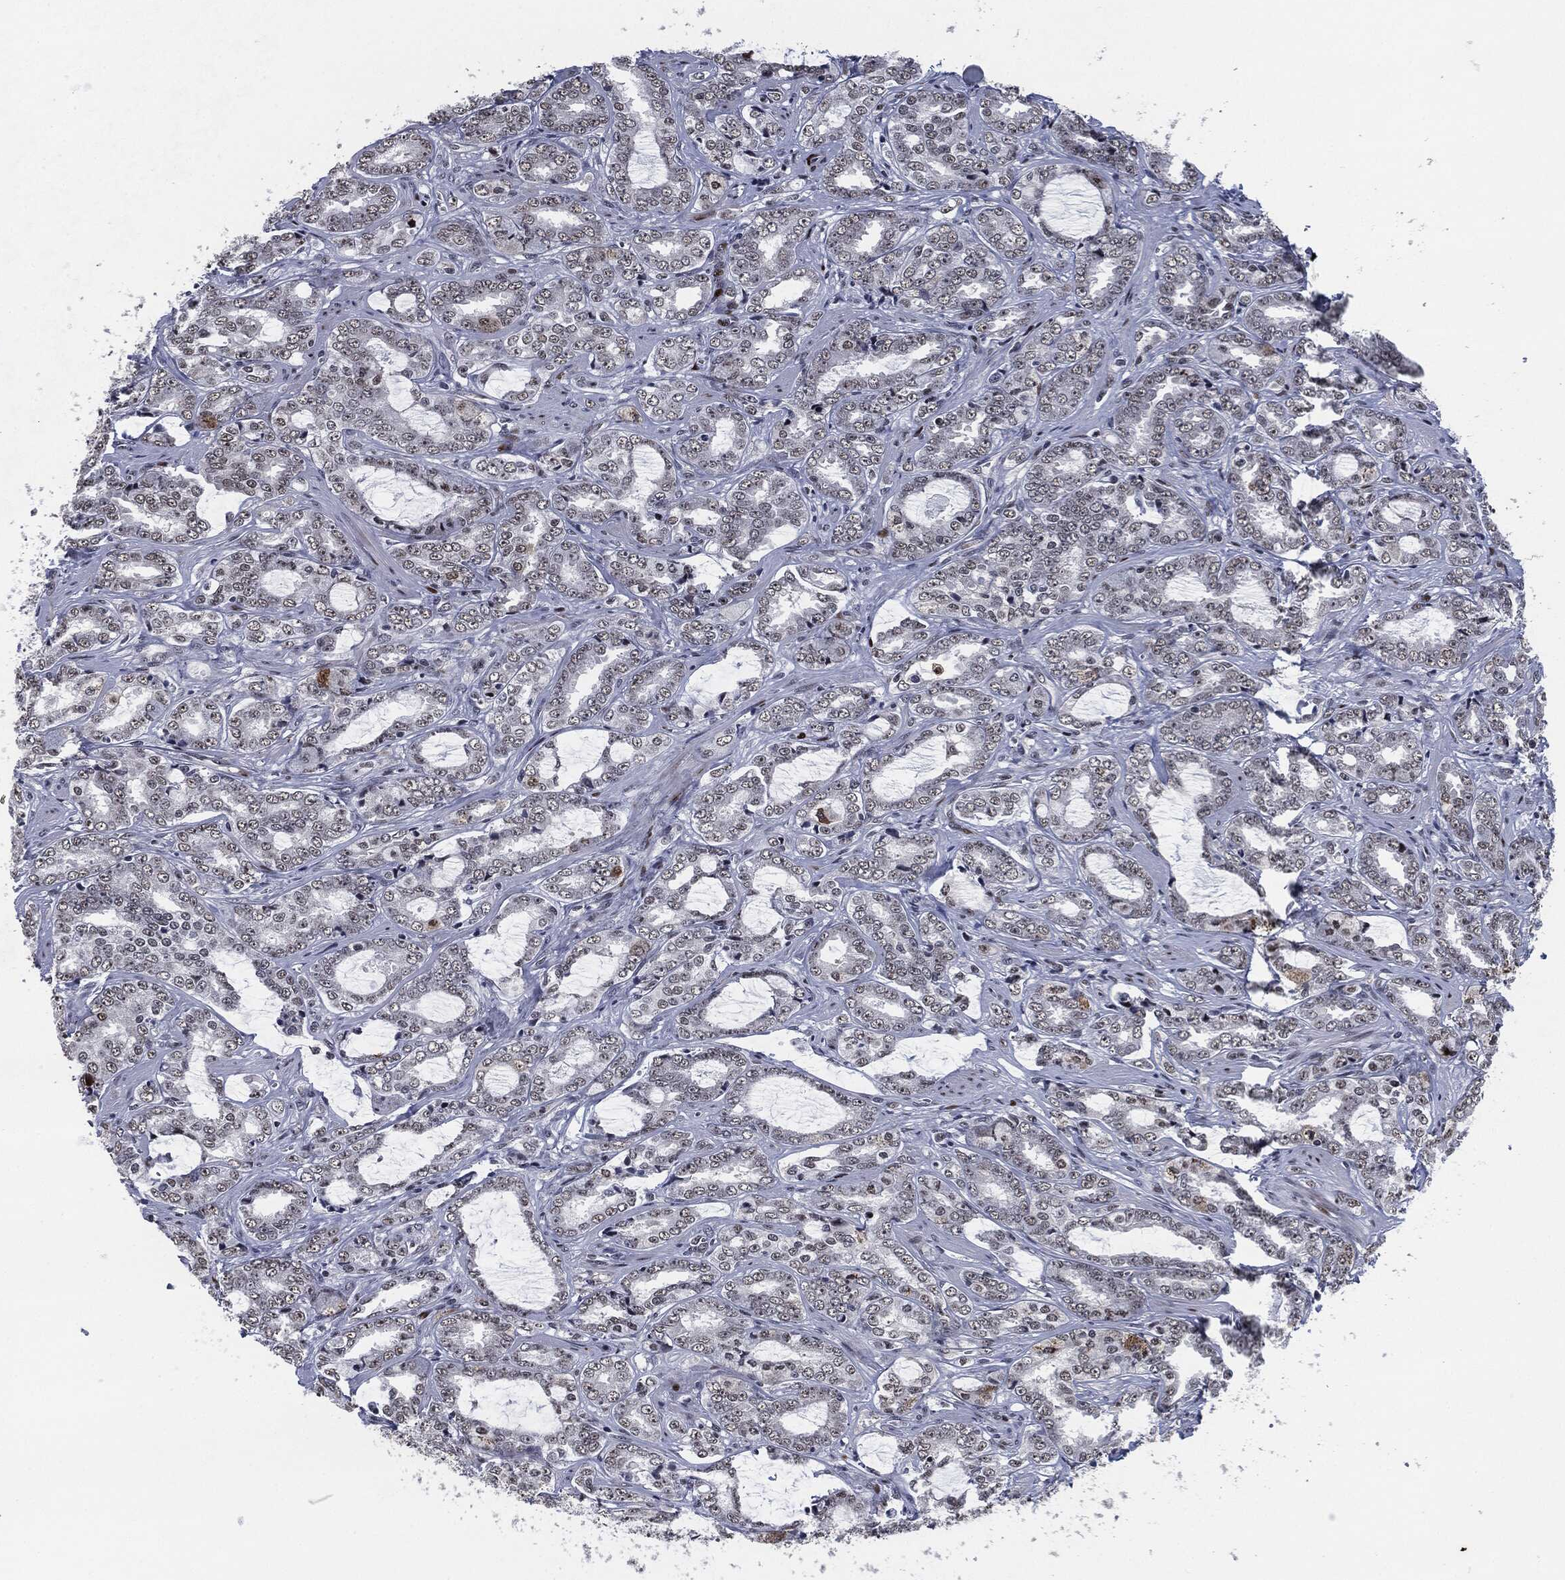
{"staining": {"intensity": "moderate", "quantity": "<25%", "location": "nuclear"}, "tissue": "prostate cancer", "cell_type": "Tumor cells", "image_type": "cancer", "snomed": [{"axis": "morphology", "description": "Adenocarcinoma, Medium grade"}, {"axis": "topography", "description": "Prostate"}], "caption": "Protein positivity by immunohistochemistry (IHC) exhibits moderate nuclear staining in approximately <25% of tumor cells in adenocarcinoma (medium-grade) (prostate).", "gene": "AKT2", "patient": {"sex": "male", "age": 71}}